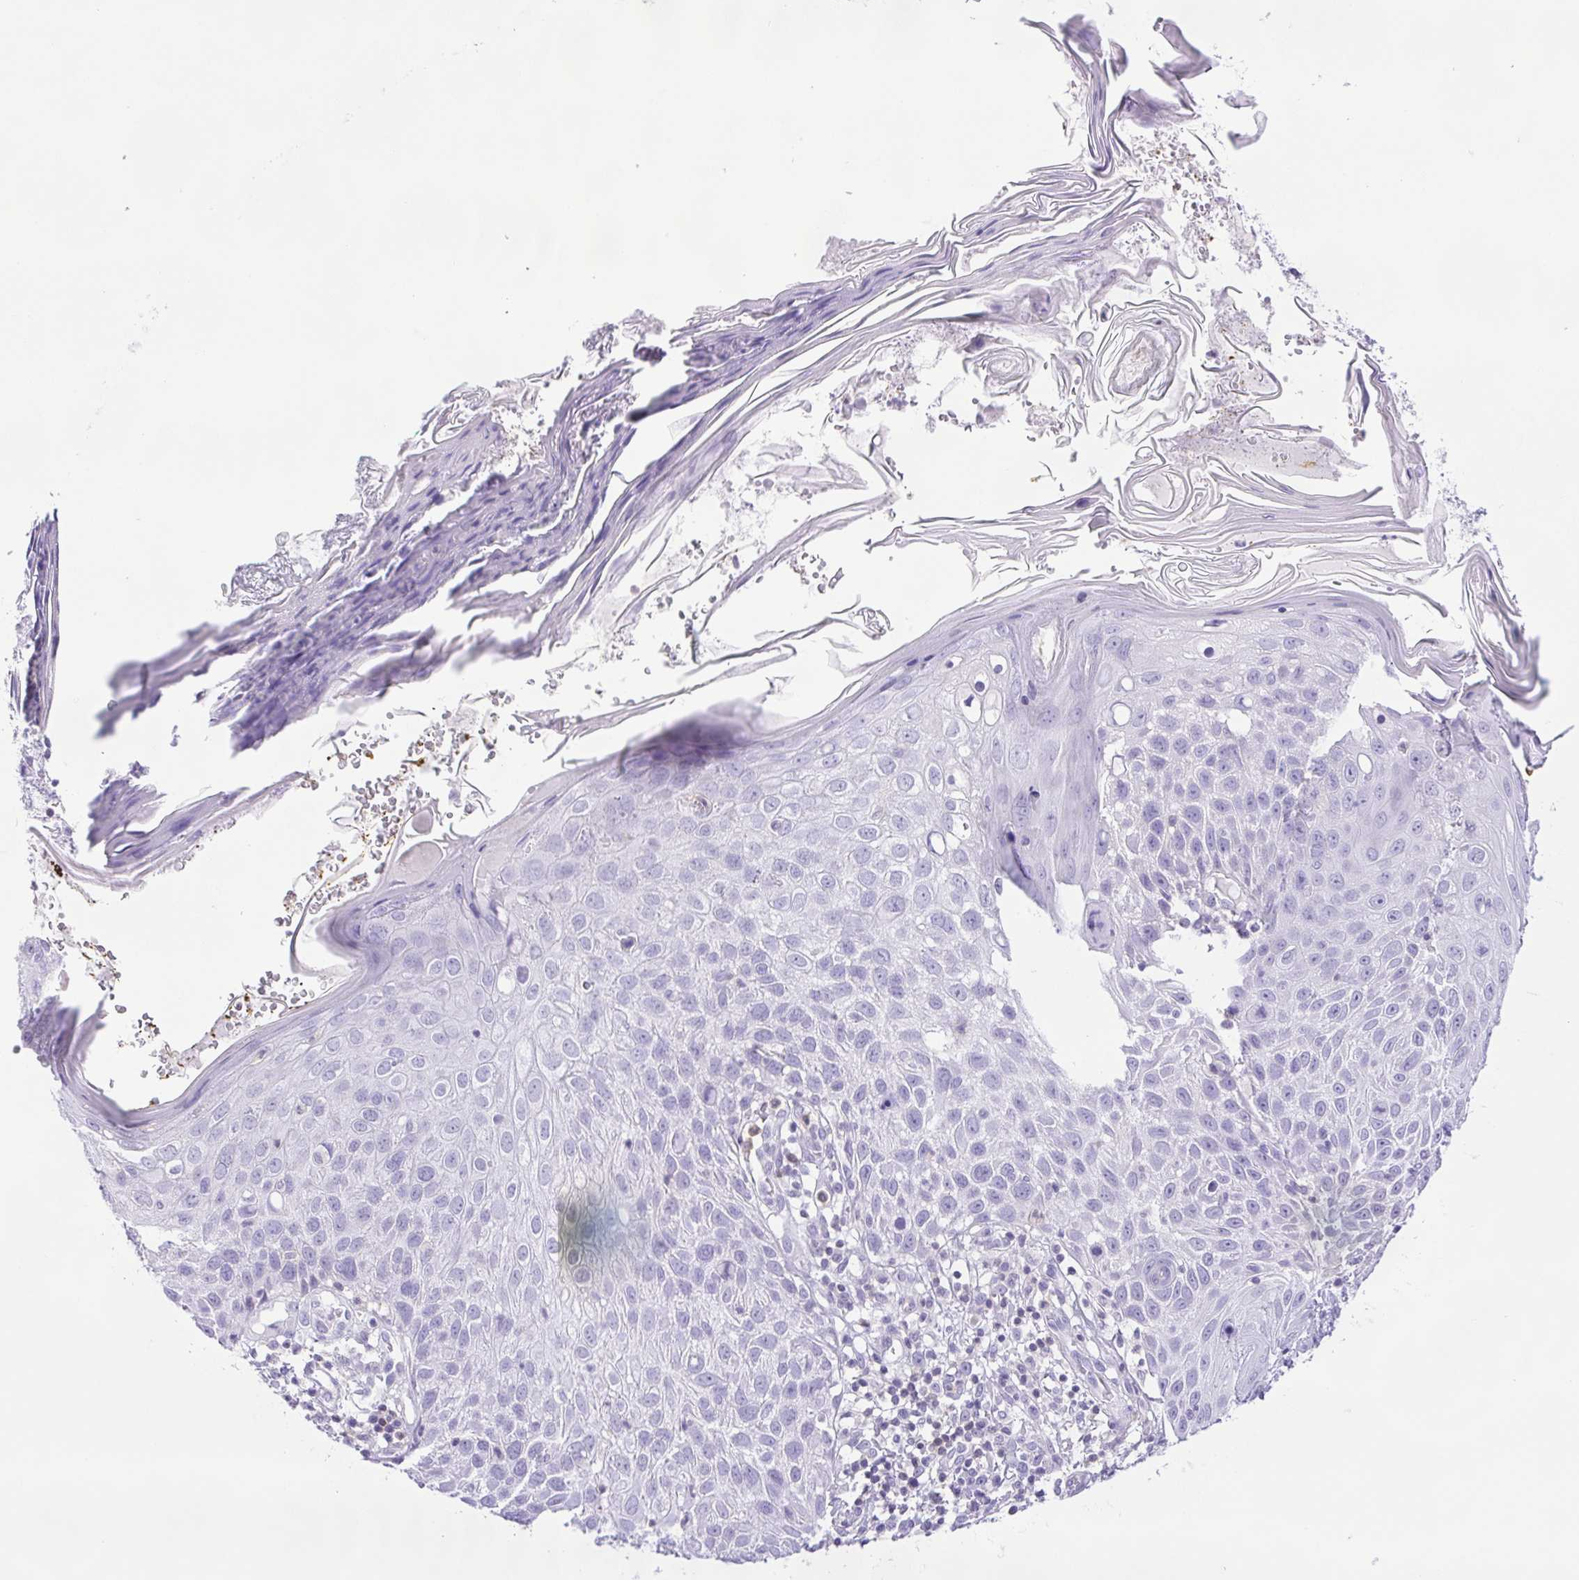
{"staining": {"intensity": "negative", "quantity": "none", "location": "none"}, "tissue": "skin cancer", "cell_type": "Tumor cells", "image_type": "cancer", "snomed": [{"axis": "morphology", "description": "Squamous cell carcinoma, NOS"}, {"axis": "topography", "description": "Skin"}], "caption": "The histopathology image shows no staining of tumor cells in squamous cell carcinoma (skin). Brightfield microscopy of IHC stained with DAB (3,3'-diaminobenzidine) (brown) and hematoxylin (blue), captured at high magnification.", "gene": "SYNPR", "patient": {"sex": "female", "age": 87}}